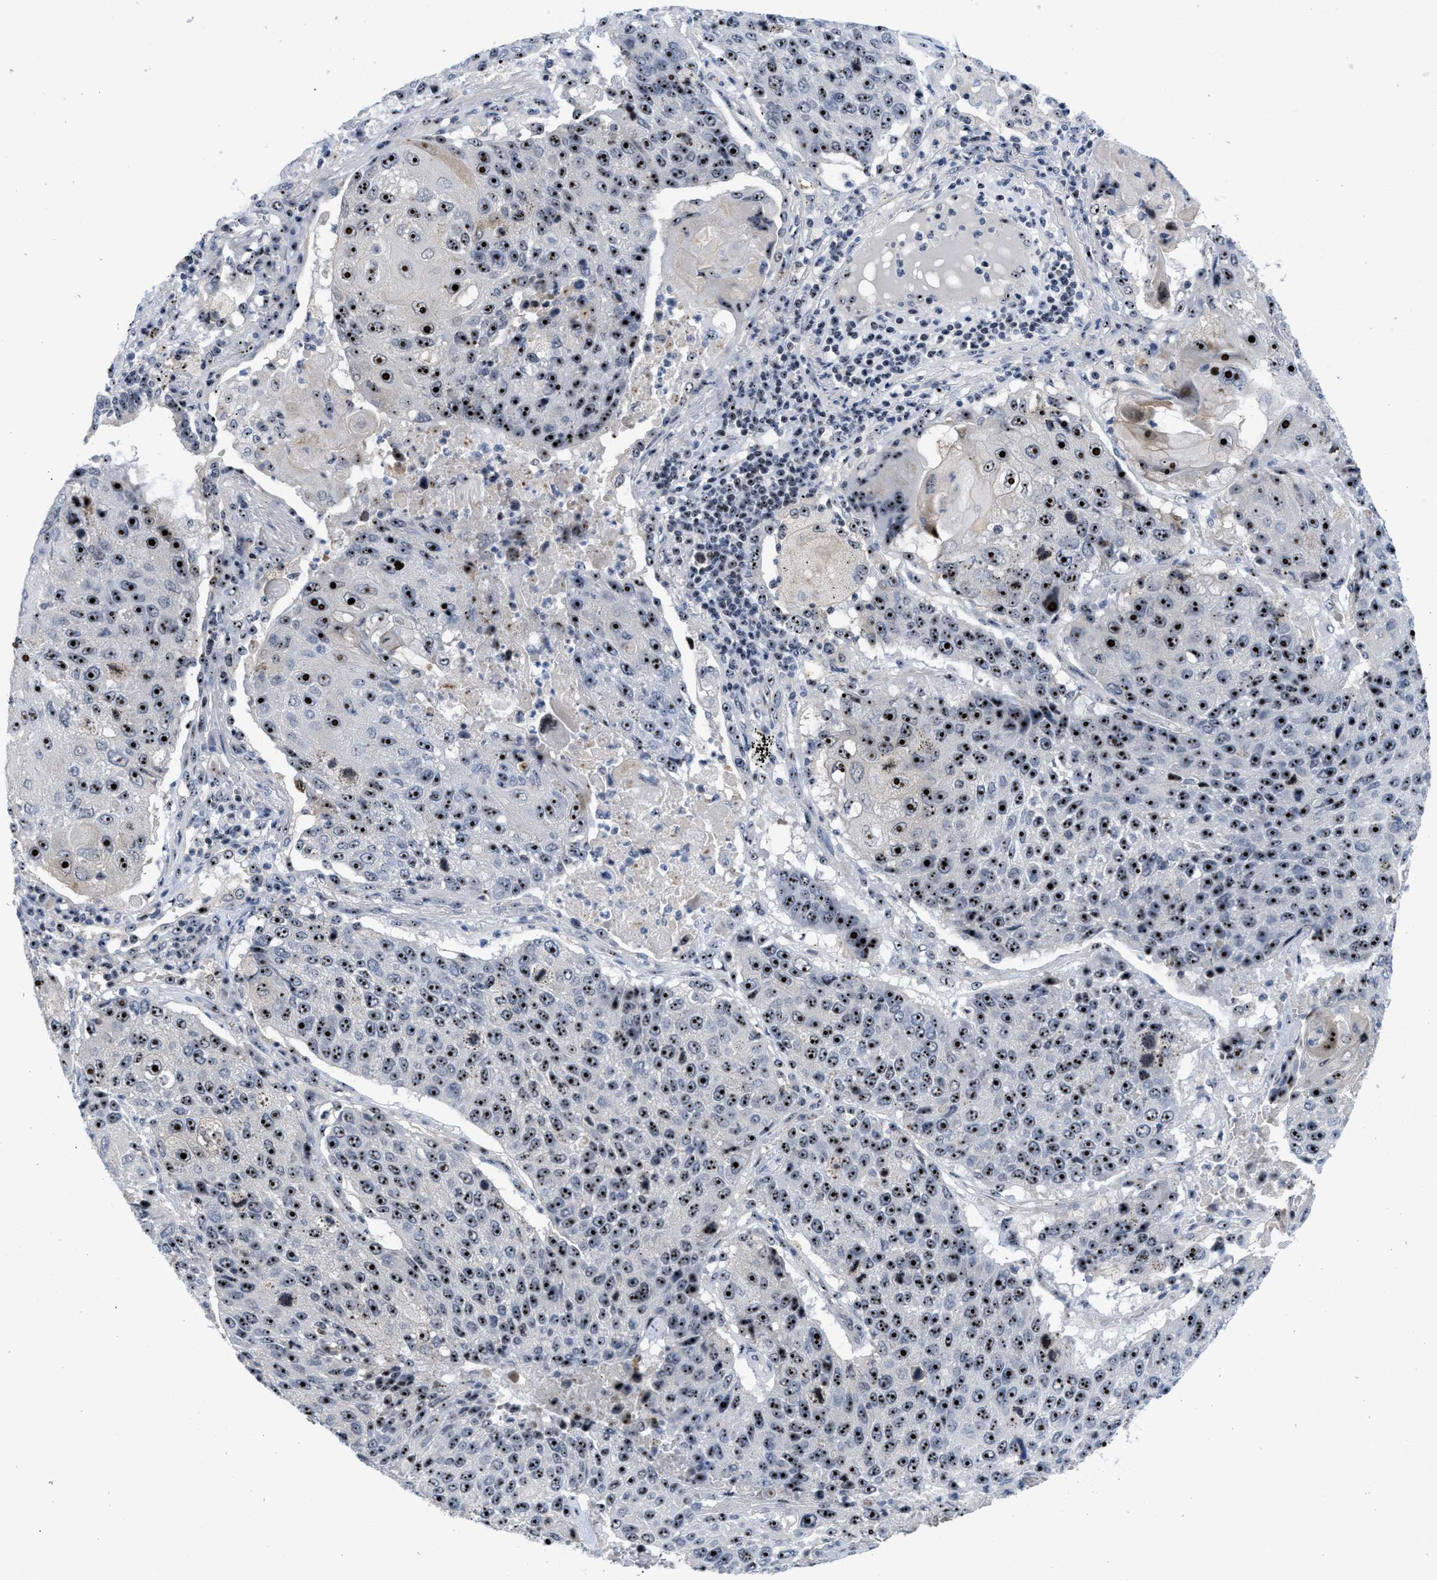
{"staining": {"intensity": "strong", "quantity": ">75%", "location": "nuclear"}, "tissue": "lung cancer", "cell_type": "Tumor cells", "image_type": "cancer", "snomed": [{"axis": "morphology", "description": "Squamous cell carcinoma, NOS"}, {"axis": "topography", "description": "Lung"}], "caption": "The micrograph shows a brown stain indicating the presence of a protein in the nuclear of tumor cells in lung cancer (squamous cell carcinoma).", "gene": "NOP58", "patient": {"sex": "male", "age": 61}}